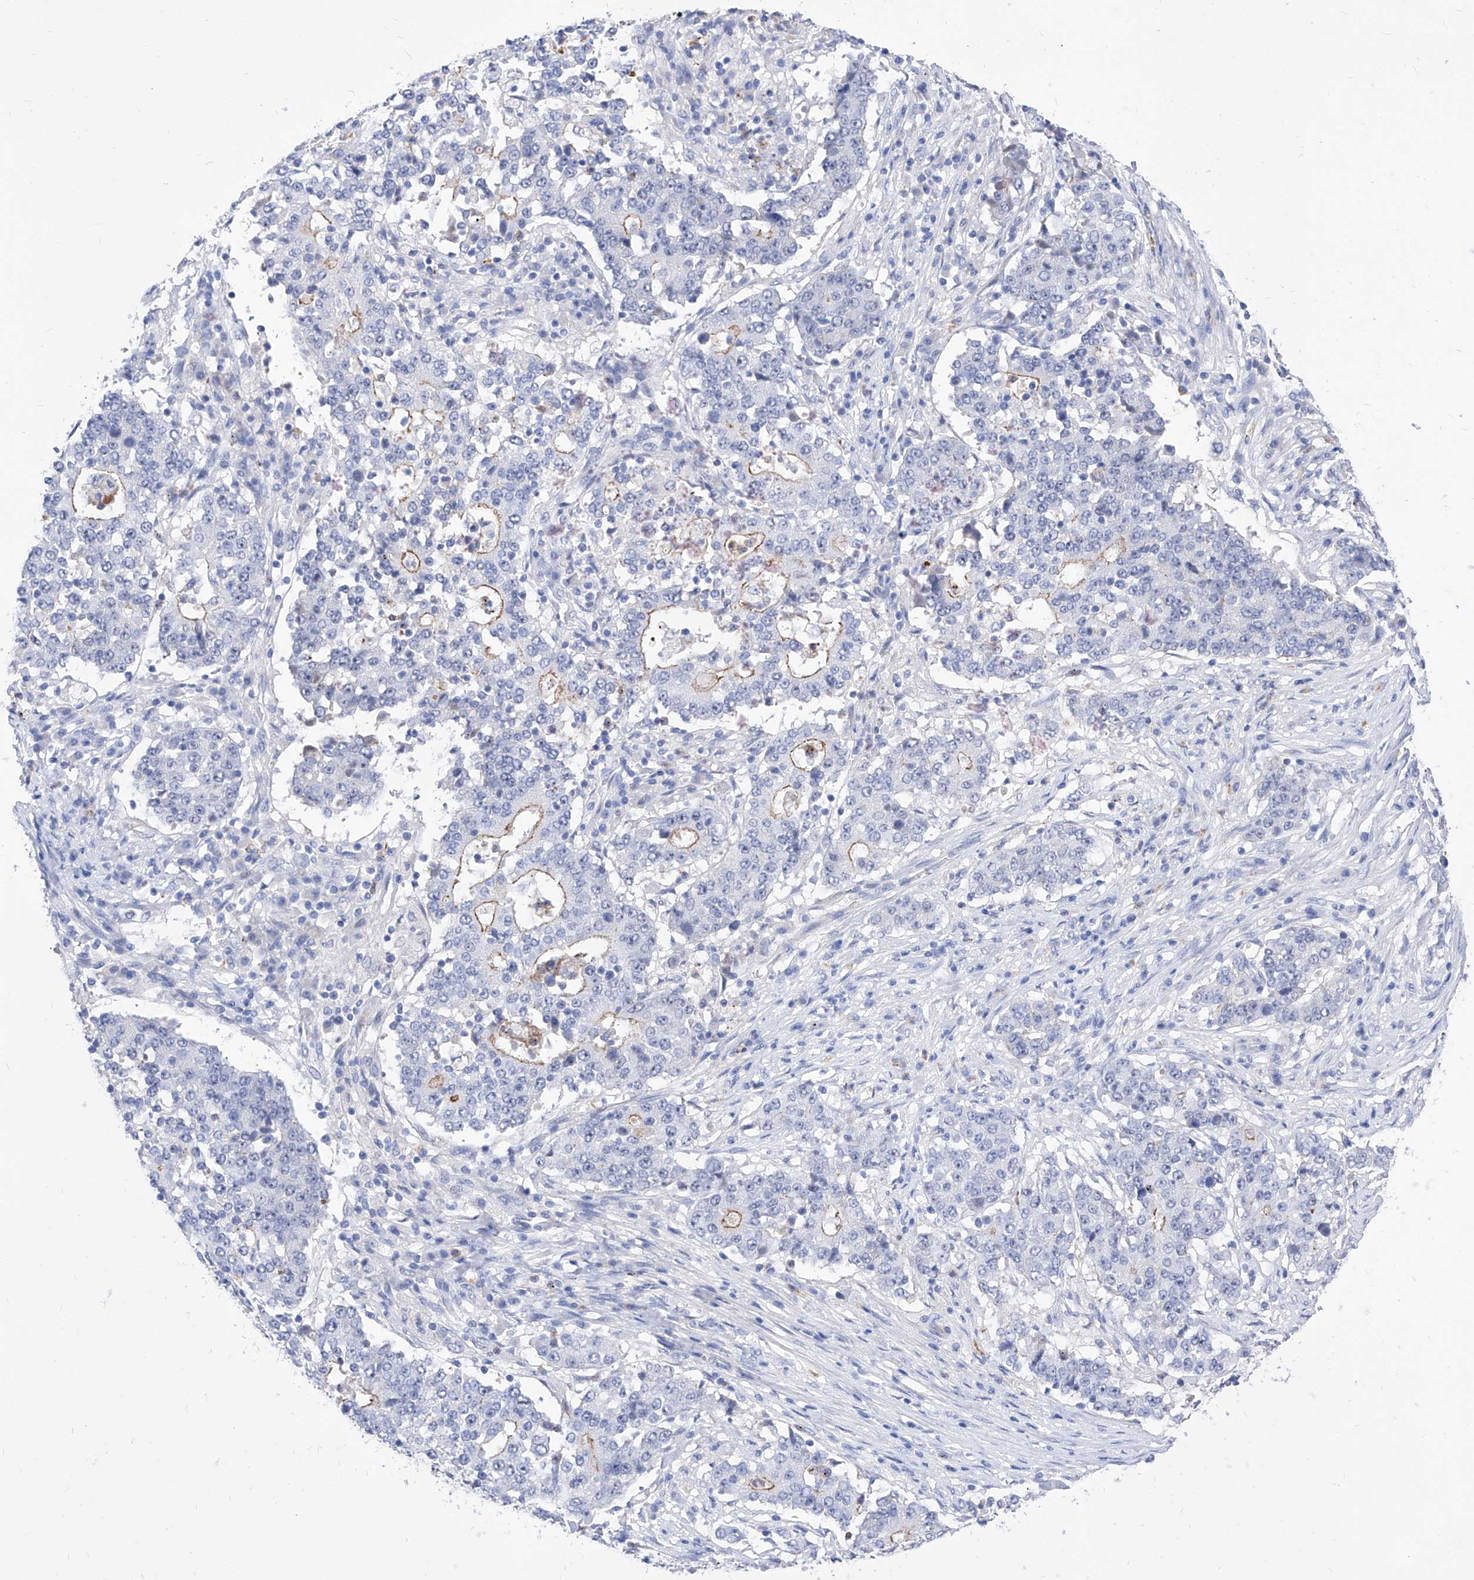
{"staining": {"intensity": "weak", "quantity": "<25%", "location": "cytoplasmic/membranous"}, "tissue": "stomach cancer", "cell_type": "Tumor cells", "image_type": "cancer", "snomed": [{"axis": "morphology", "description": "Adenocarcinoma, NOS"}, {"axis": "topography", "description": "Stomach"}], "caption": "Tumor cells show no significant staining in stomach cancer. (DAB (3,3'-diaminobenzidine) immunohistochemistry visualized using brightfield microscopy, high magnification).", "gene": "VAX1", "patient": {"sex": "male", "age": 59}}